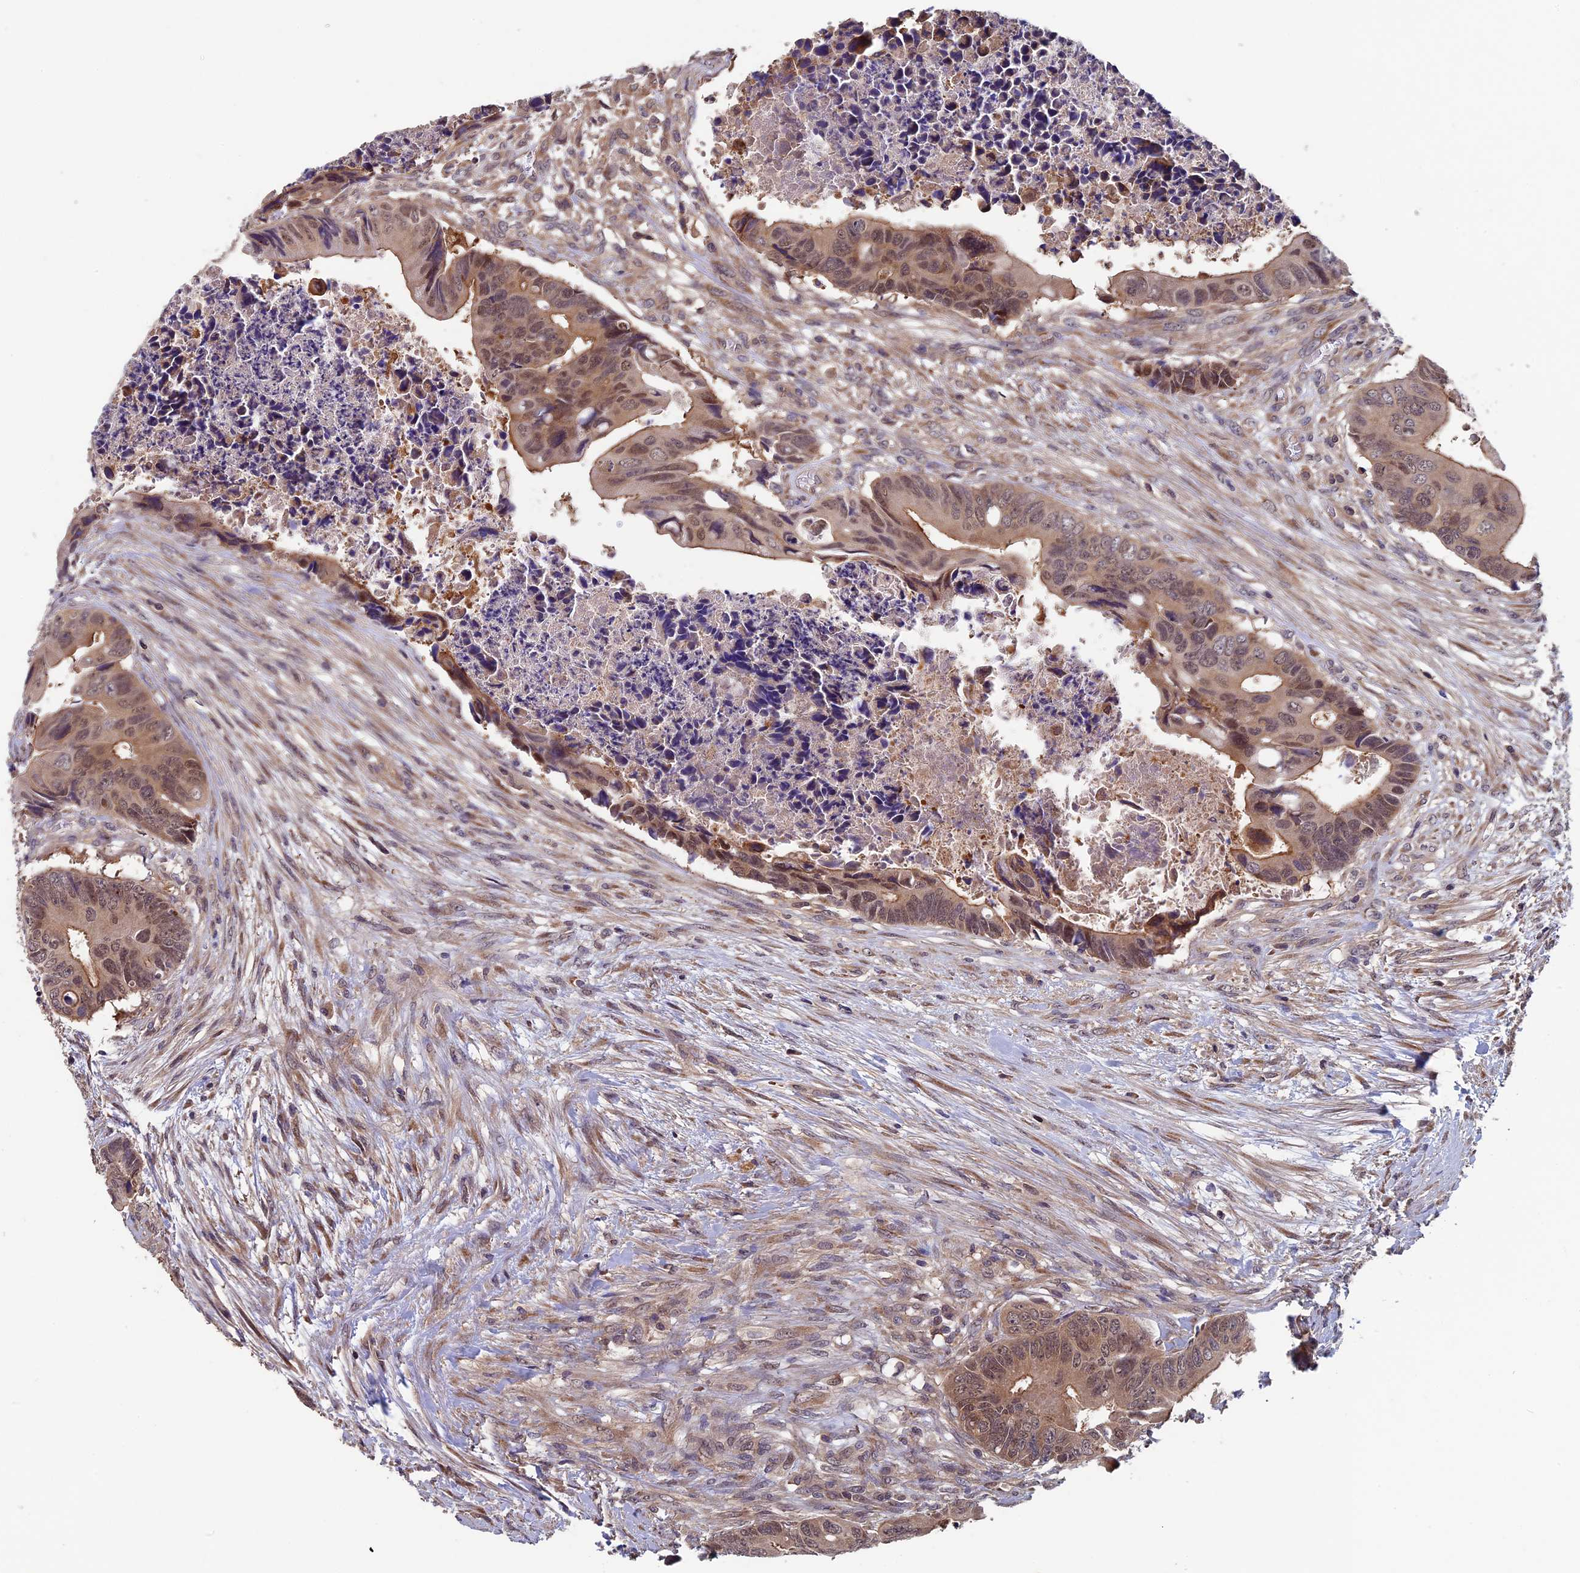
{"staining": {"intensity": "moderate", "quantity": "25%-75%", "location": "cytoplasmic/membranous,nuclear"}, "tissue": "colorectal cancer", "cell_type": "Tumor cells", "image_type": "cancer", "snomed": [{"axis": "morphology", "description": "Adenocarcinoma, NOS"}, {"axis": "topography", "description": "Rectum"}], "caption": "Colorectal adenocarcinoma stained for a protein displays moderate cytoplasmic/membranous and nuclear positivity in tumor cells.", "gene": "LCMT1", "patient": {"sex": "female", "age": 78}}